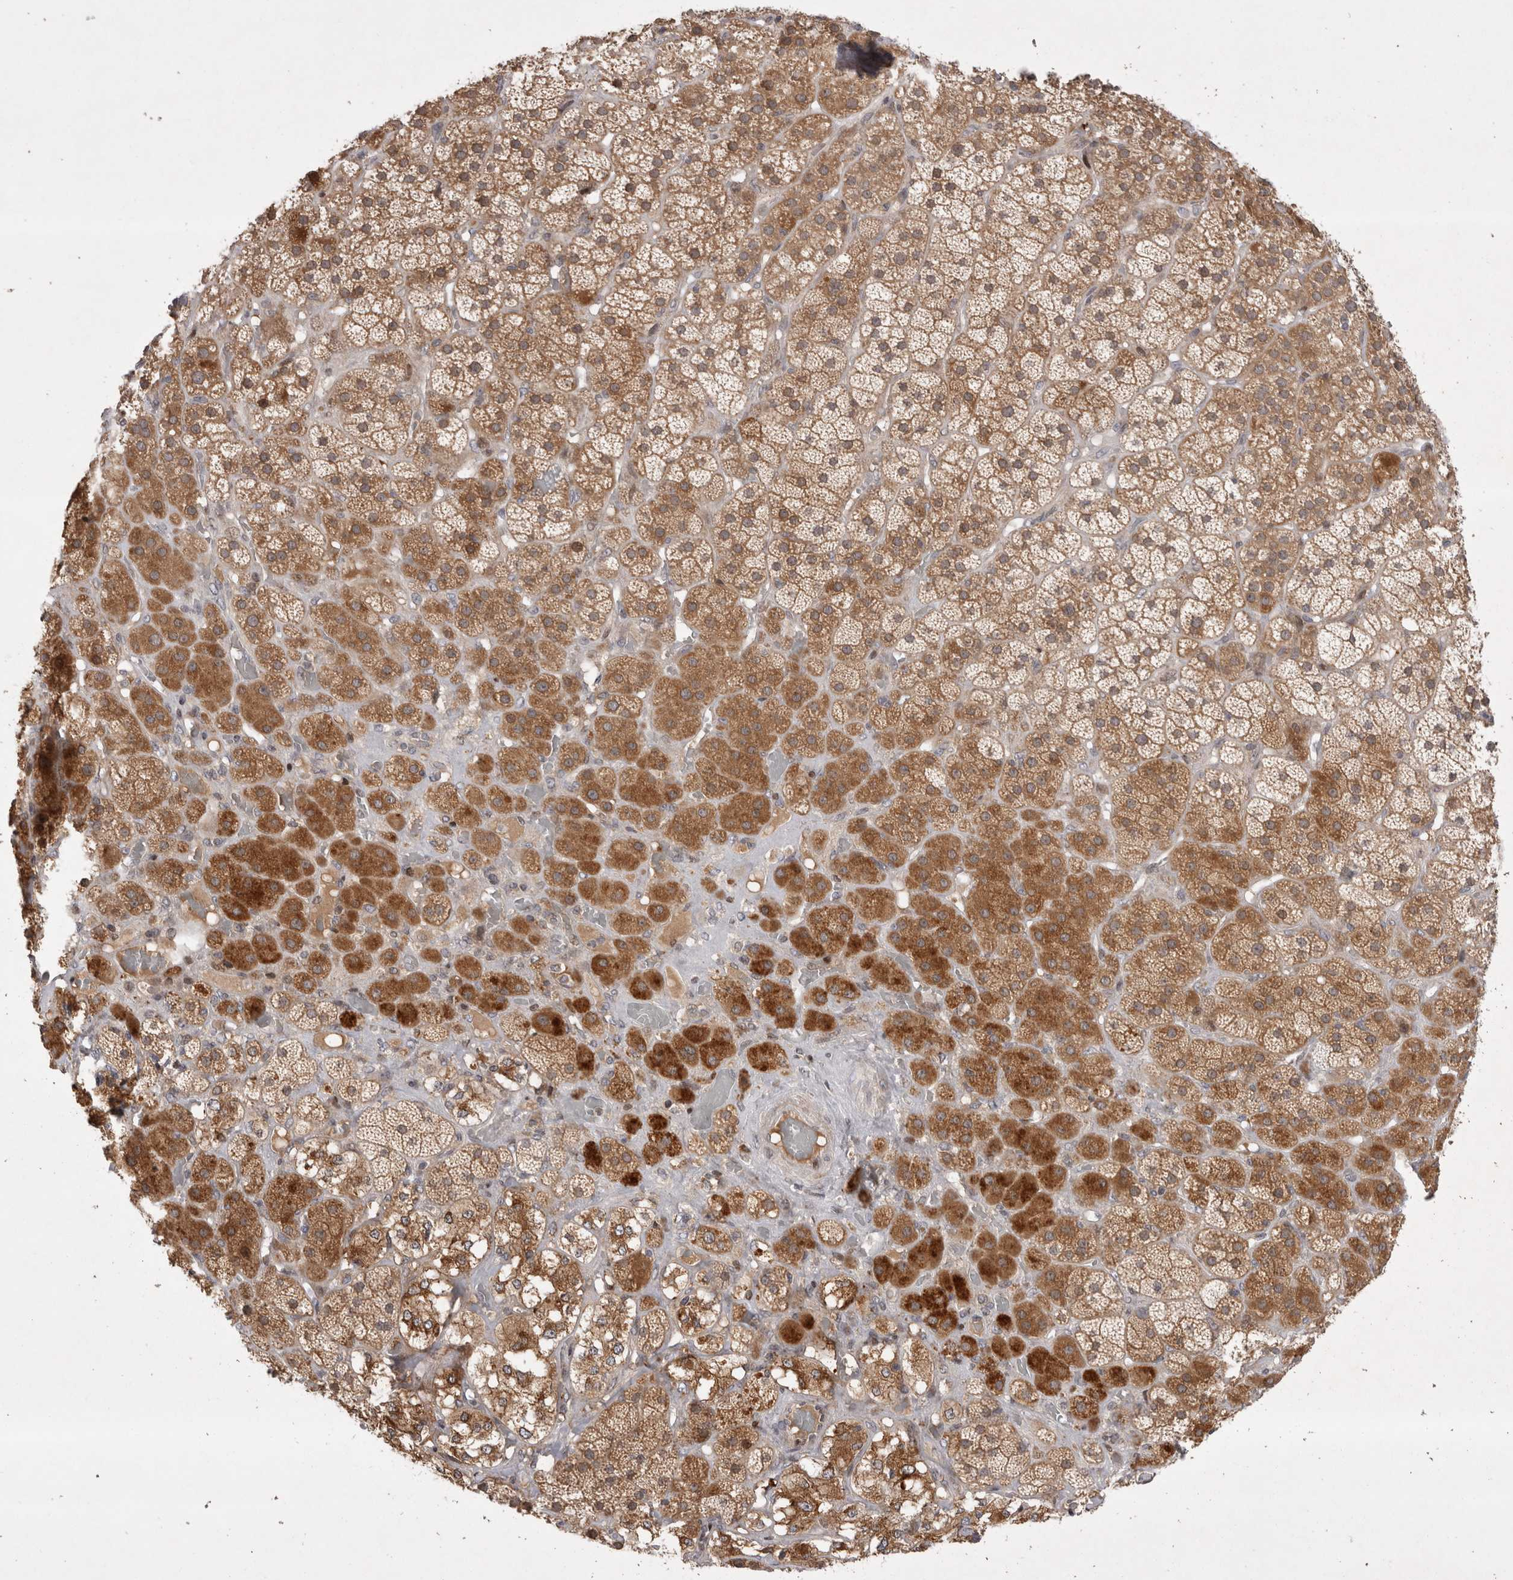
{"staining": {"intensity": "moderate", "quantity": ">75%", "location": "cytoplasmic/membranous,nuclear"}, "tissue": "adrenal gland", "cell_type": "Glandular cells", "image_type": "normal", "snomed": [{"axis": "morphology", "description": "Normal tissue, NOS"}, {"axis": "topography", "description": "Adrenal gland"}], "caption": "Unremarkable adrenal gland was stained to show a protein in brown. There is medium levels of moderate cytoplasmic/membranous,nuclear positivity in about >75% of glandular cells.", "gene": "PLEKHM1", "patient": {"sex": "male", "age": 57}}